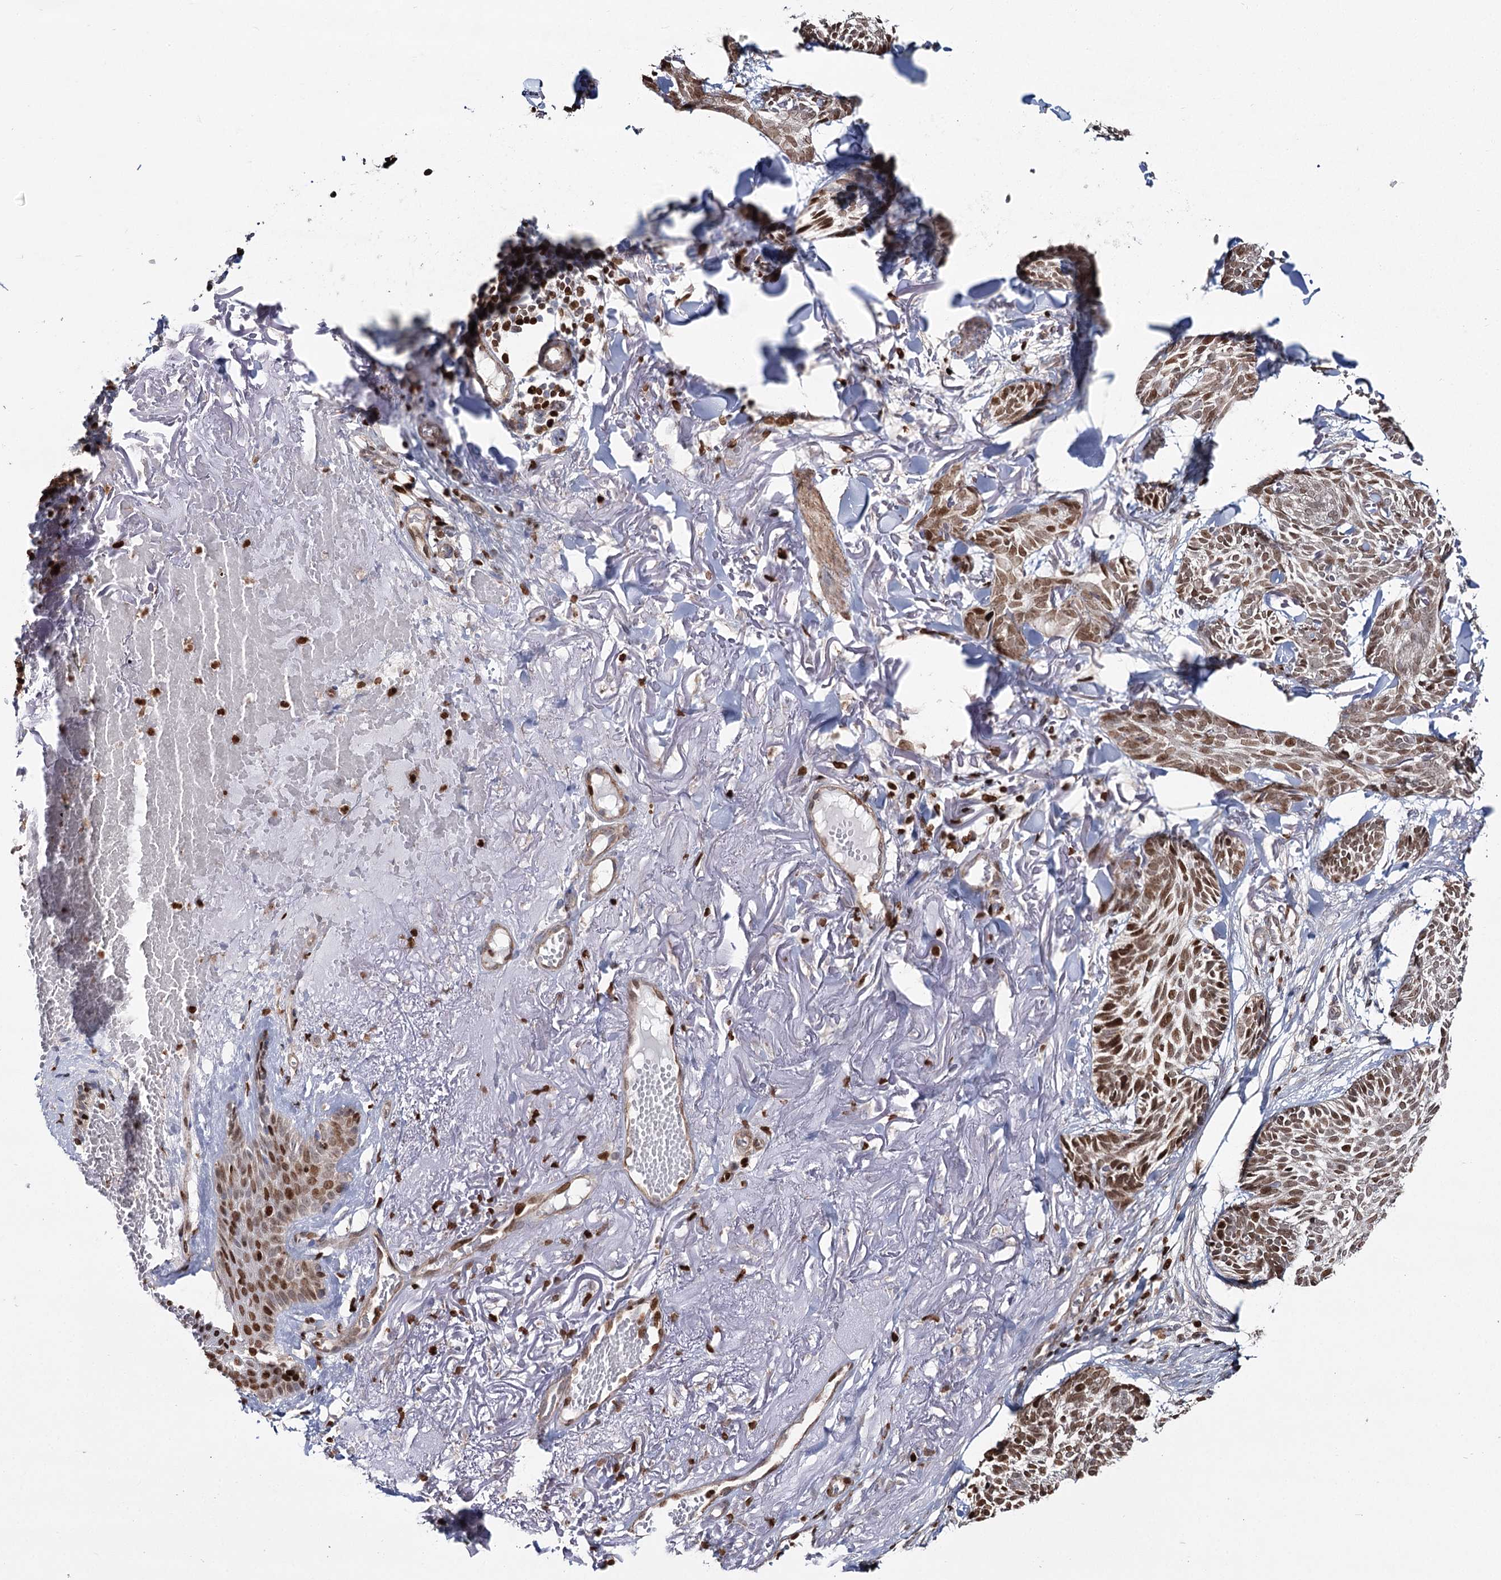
{"staining": {"intensity": "moderate", "quantity": ">75%", "location": "cytoplasmic/membranous,nuclear"}, "tissue": "skin cancer", "cell_type": "Tumor cells", "image_type": "cancer", "snomed": [{"axis": "morphology", "description": "Normal tissue, NOS"}, {"axis": "morphology", "description": "Basal cell carcinoma"}, {"axis": "topography", "description": "Skin"}], "caption": "Skin cancer (basal cell carcinoma) stained for a protein shows moderate cytoplasmic/membranous and nuclear positivity in tumor cells. (brown staining indicates protein expression, while blue staining denotes nuclei).", "gene": "PDHX", "patient": {"sex": "male", "age": 66}}